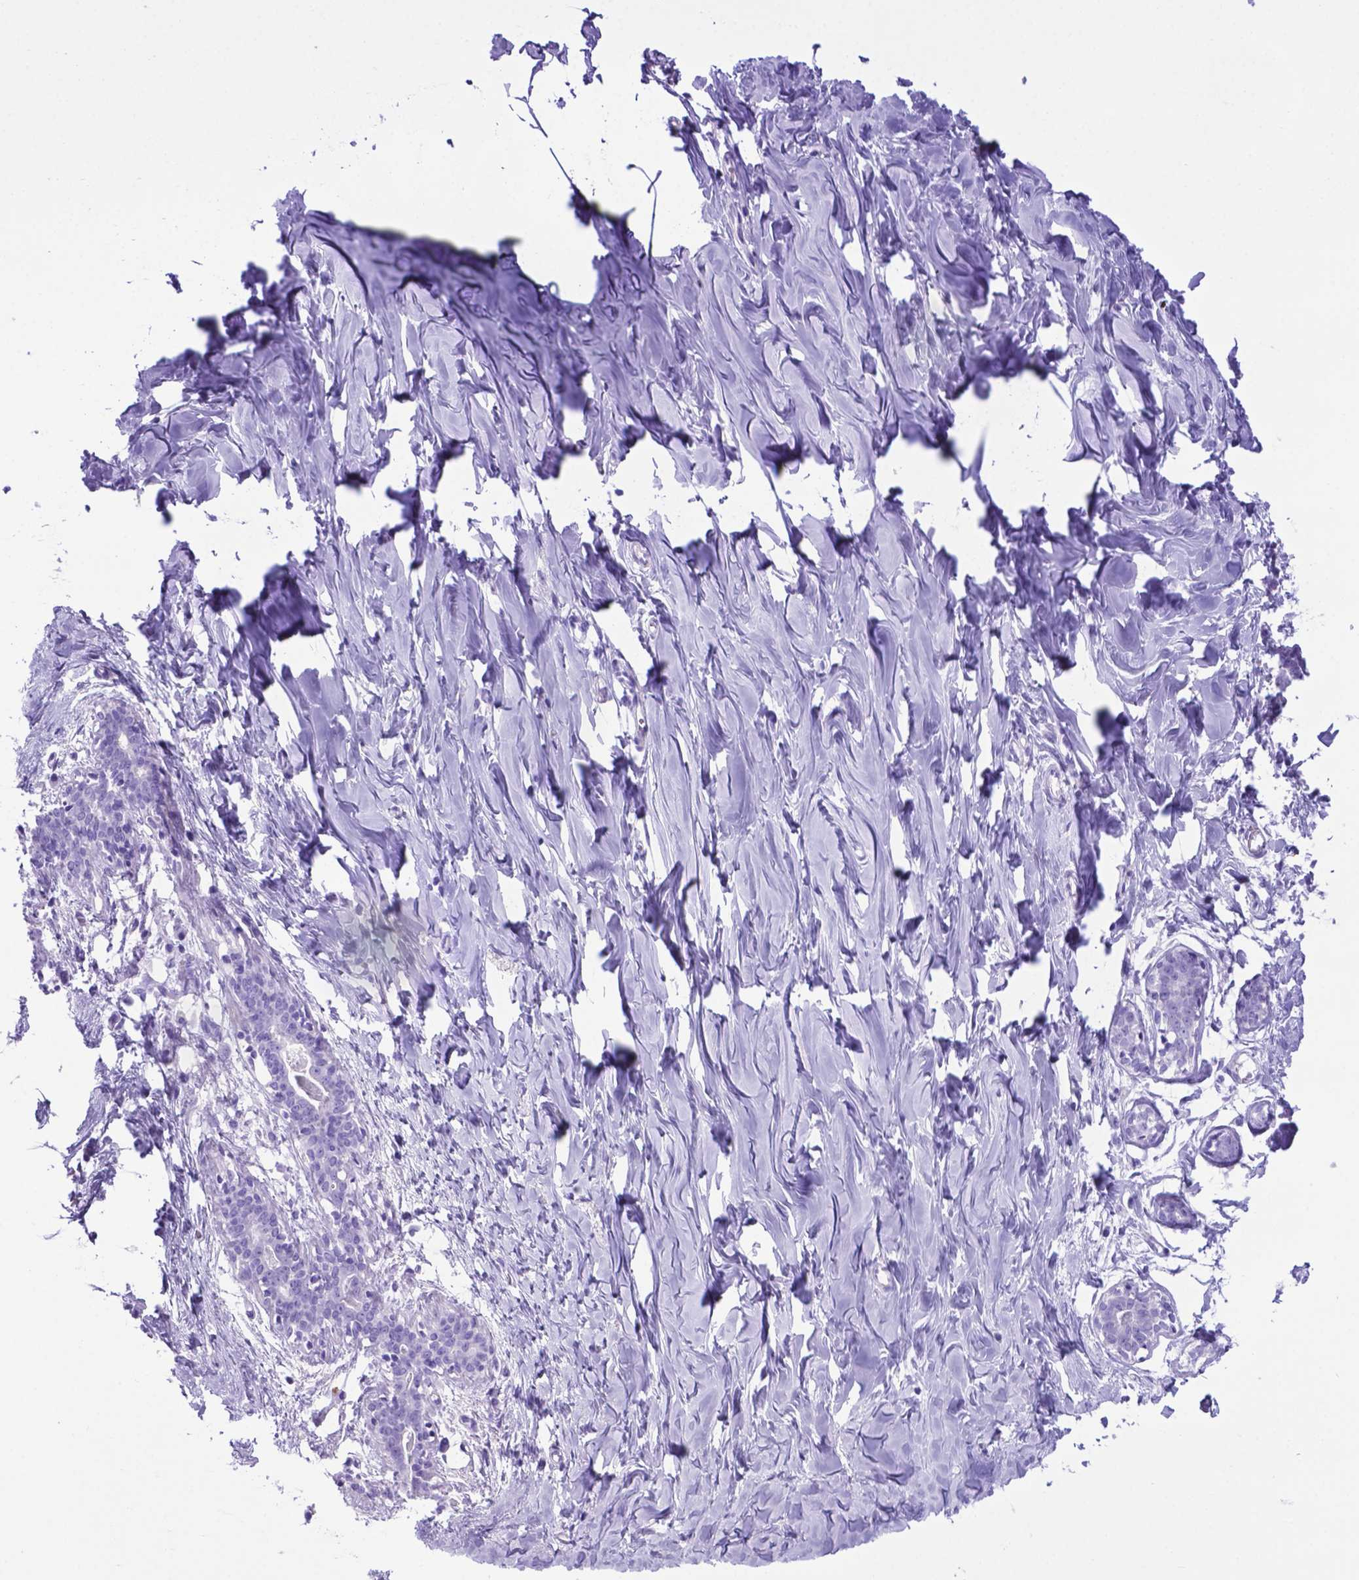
{"staining": {"intensity": "negative", "quantity": "none", "location": "none"}, "tissue": "breast", "cell_type": "Adipocytes", "image_type": "normal", "snomed": [{"axis": "morphology", "description": "Normal tissue, NOS"}, {"axis": "topography", "description": "Breast"}], "caption": "Adipocytes show no significant staining in benign breast. Nuclei are stained in blue.", "gene": "LZTR1", "patient": {"sex": "female", "age": 27}}